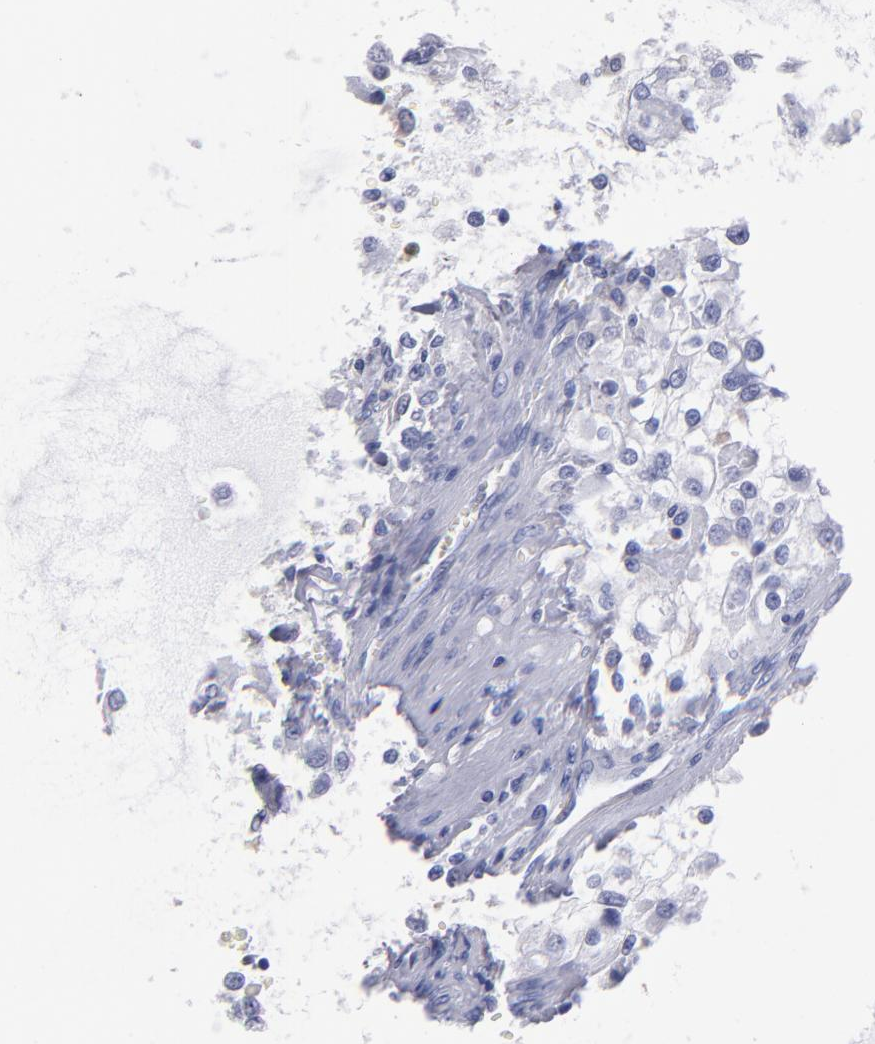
{"staining": {"intensity": "negative", "quantity": "none", "location": "none"}, "tissue": "renal cancer", "cell_type": "Tumor cells", "image_type": "cancer", "snomed": [{"axis": "morphology", "description": "Adenocarcinoma, NOS"}, {"axis": "topography", "description": "Kidney"}], "caption": "Immunohistochemistry (IHC) of adenocarcinoma (renal) exhibits no expression in tumor cells.", "gene": "MB", "patient": {"sex": "female", "age": 52}}